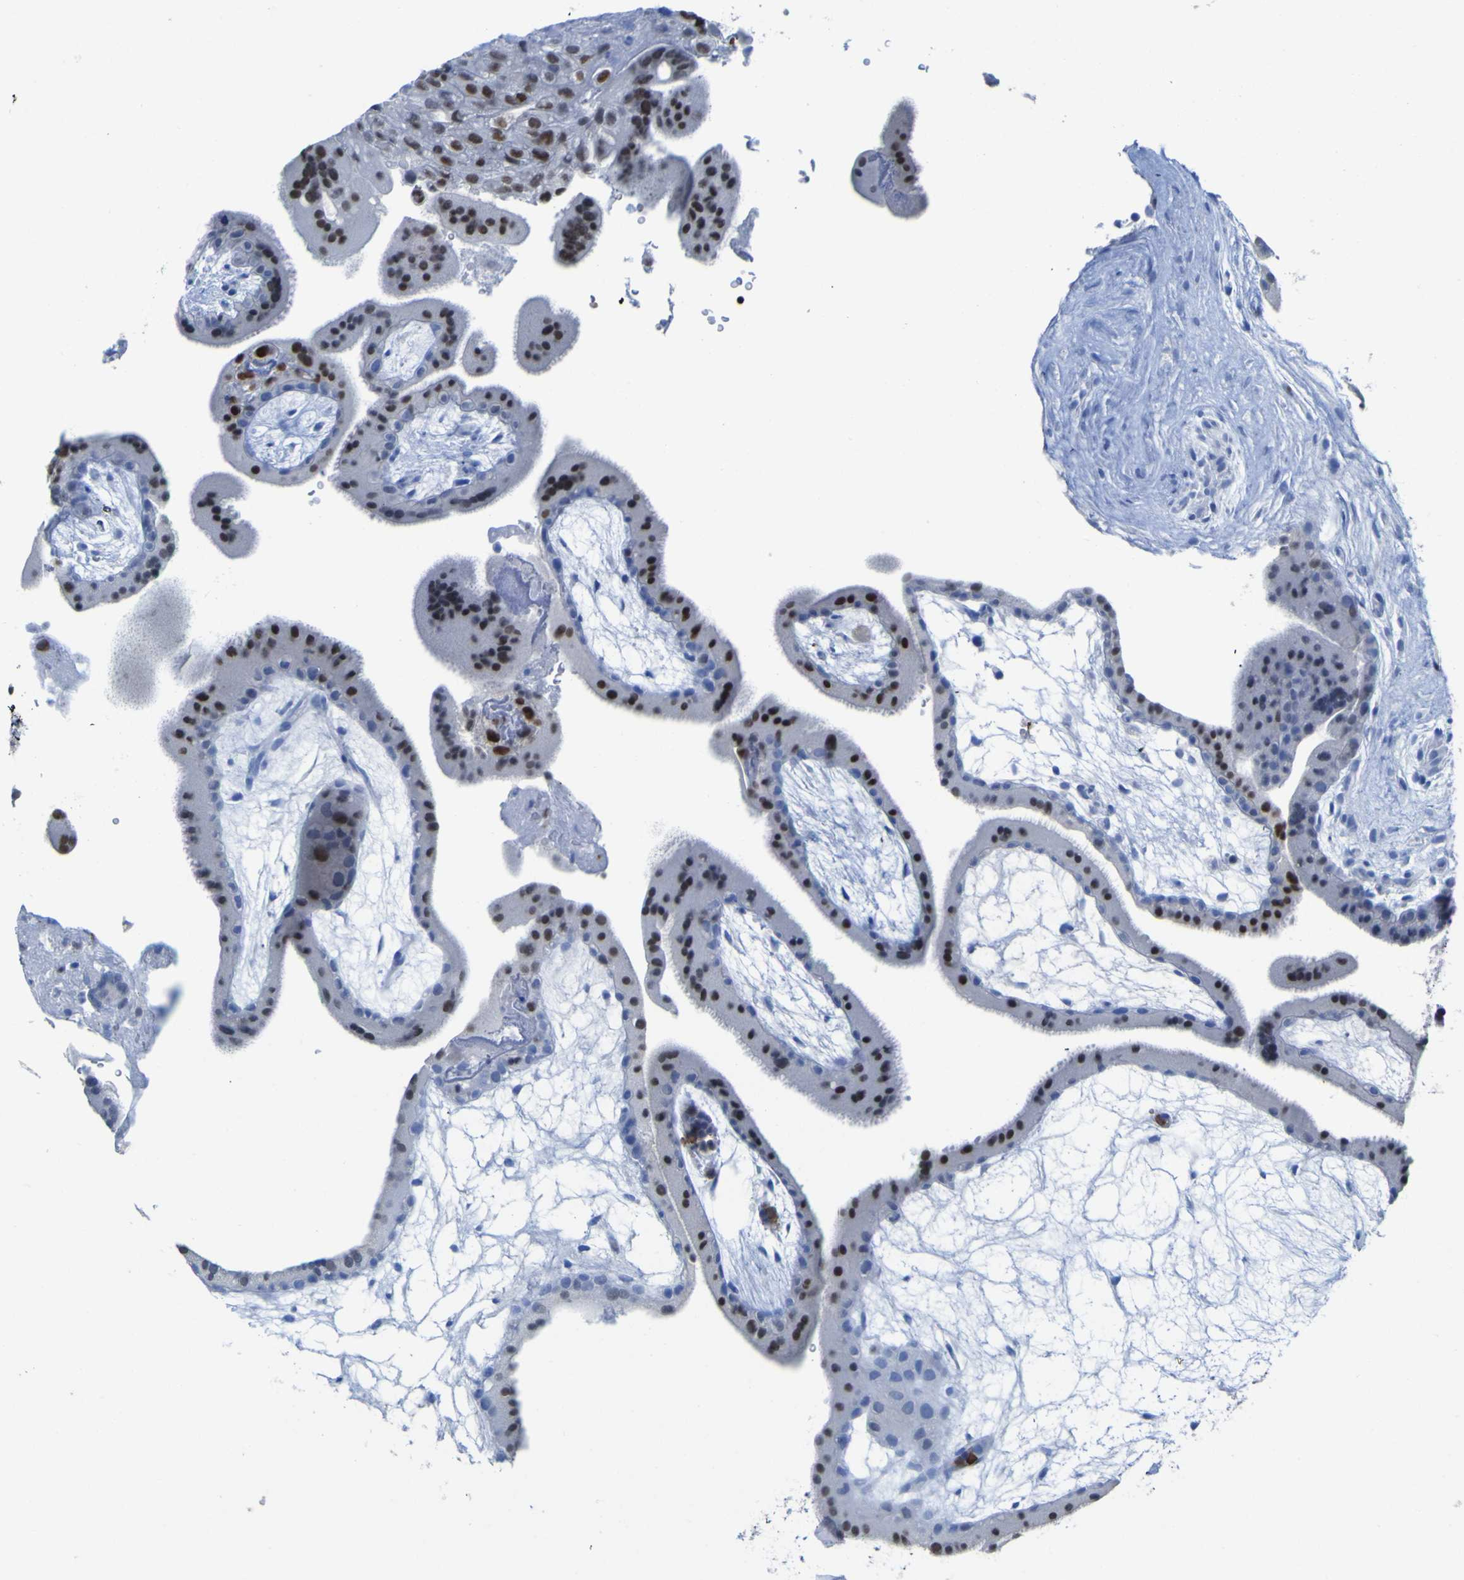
{"staining": {"intensity": "strong", "quantity": "25%-75%", "location": "nuclear"}, "tissue": "placenta", "cell_type": "Trophoblastic cells", "image_type": "normal", "snomed": [{"axis": "morphology", "description": "Normal tissue, NOS"}, {"axis": "topography", "description": "Placenta"}], "caption": "Normal placenta demonstrates strong nuclear expression in approximately 25%-75% of trophoblastic cells, visualized by immunohistochemistry.", "gene": "GCM1", "patient": {"sex": "female", "age": 19}}